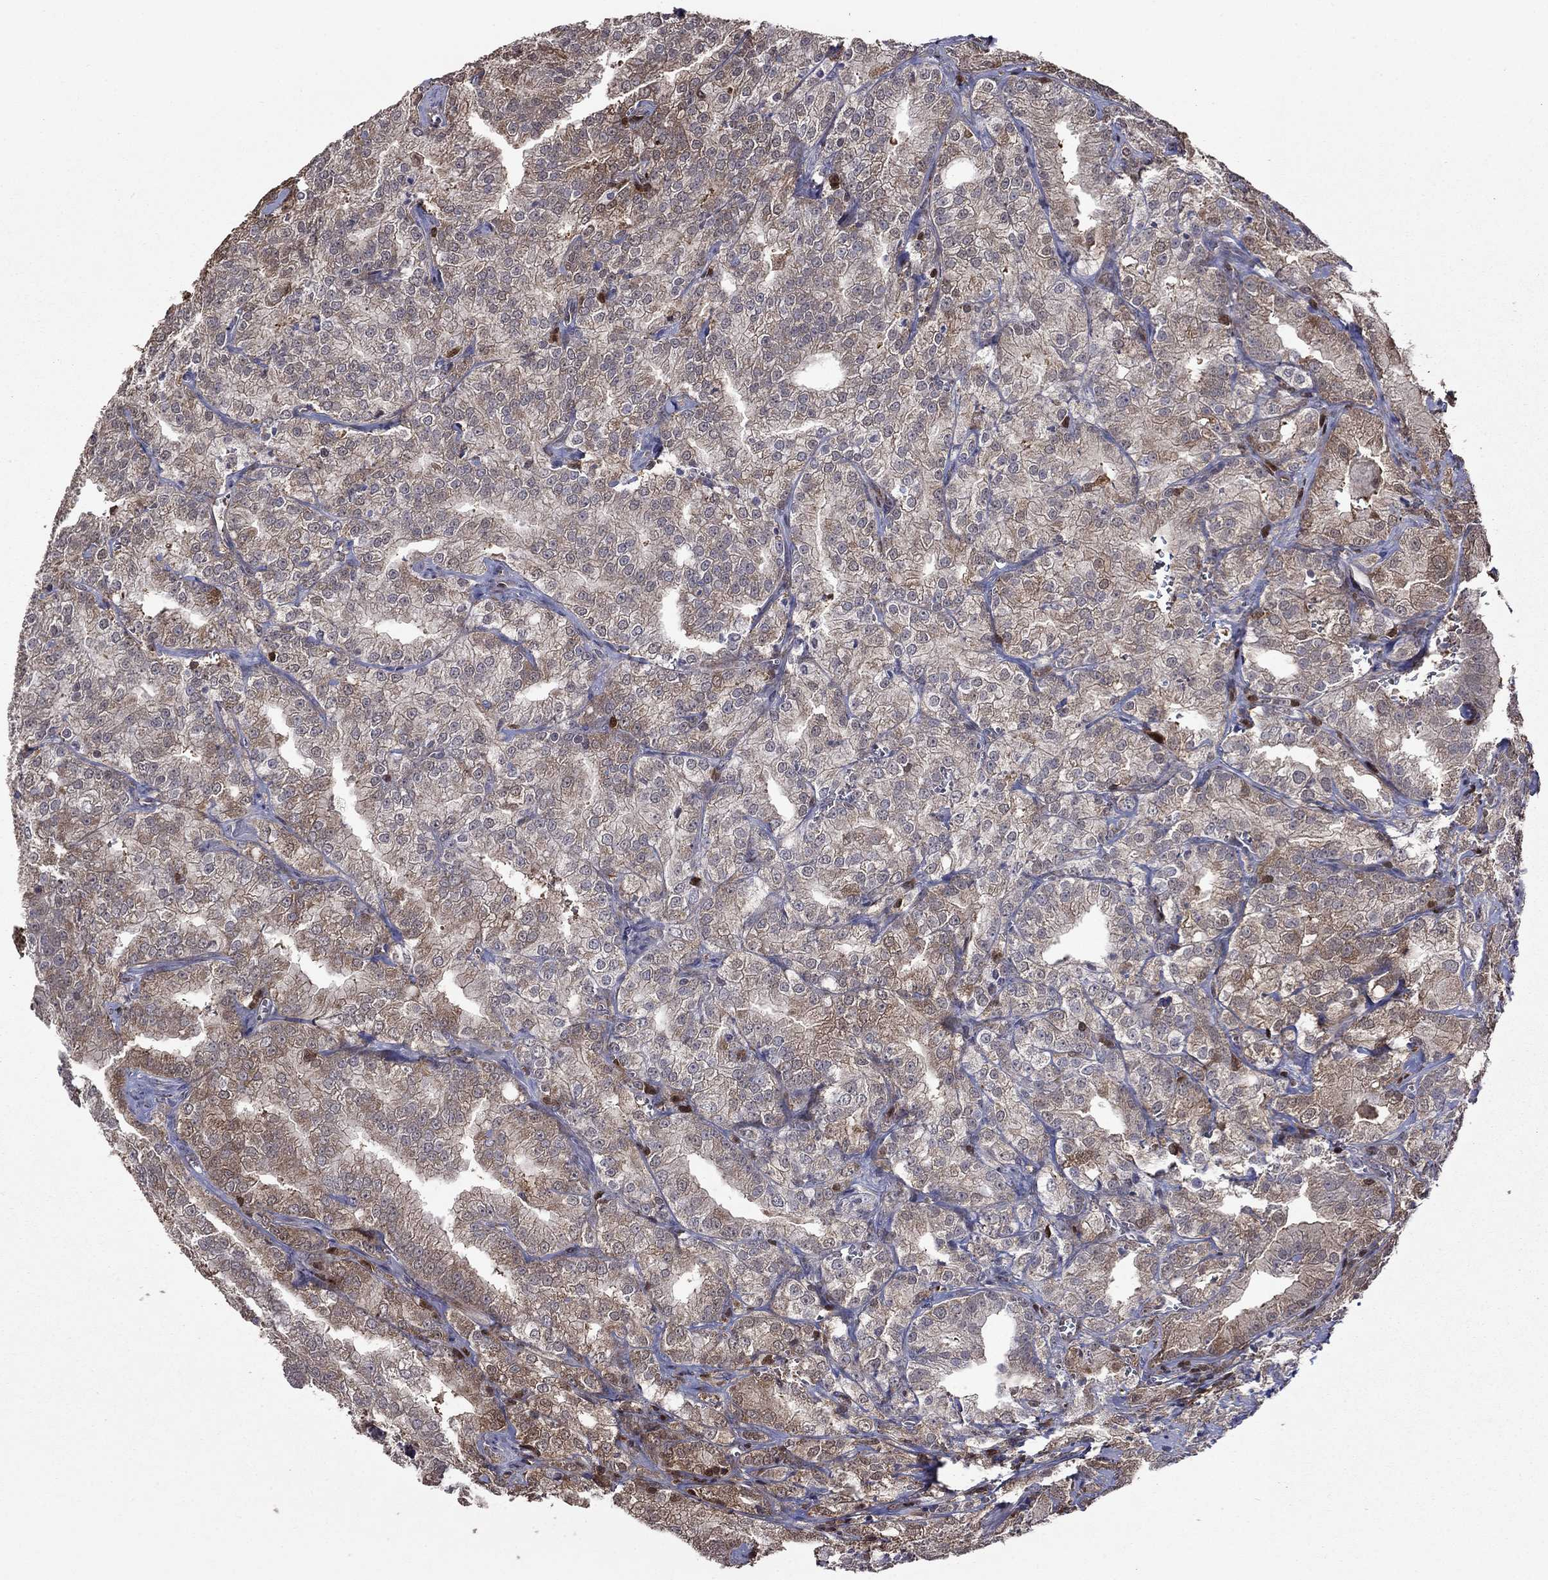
{"staining": {"intensity": "weak", "quantity": "<25%", "location": "cytoplasmic/membranous"}, "tissue": "prostate cancer", "cell_type": "Tumor cells", "image_type": "cancer", "snomed": [{"axis": "morphology", "description": "Adenocarcinoma, NOS"}, {"axis": "topography", "description": "Prostate"}], "caption": "An immunohistochemistry (IHC) micrograph of prostate adenocarcinoma is shown. There is no staining in tumor cells of prostate adenocarcinoma.", "gene": "APPBP2", "patient": {"sex": "male", "age": 70}}